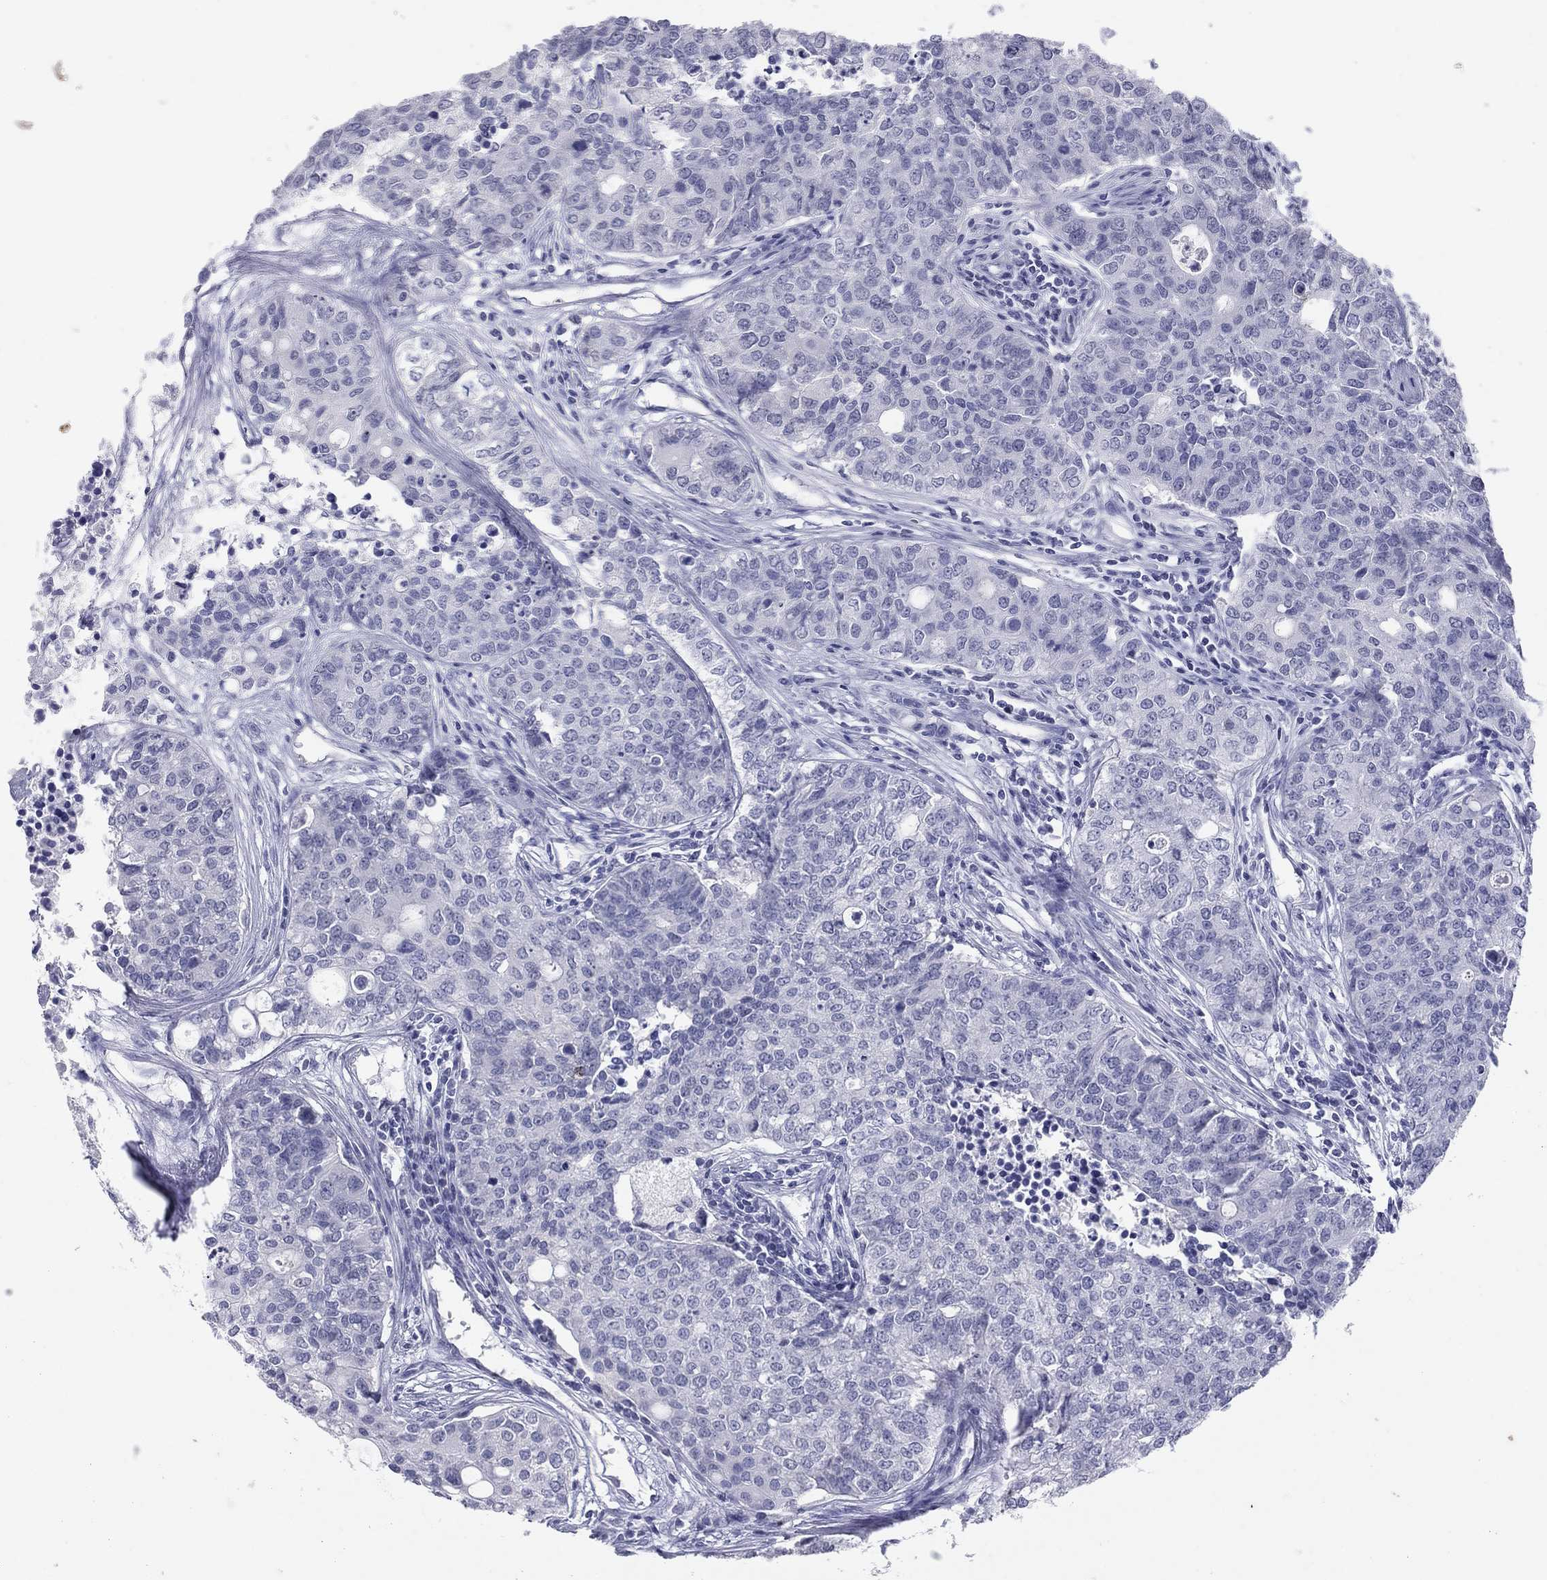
{"staining": {"intensity": "negative", "quantity": "none", "location": "none"}, "tissue": "carcinoid", "cell_type": "Tumor cells", "image_type": "cancer", "snomed": [{"axis": "morphology", "description": "Carcinoid, malignant, NOS"}, {"axis": "topography", "description": "Colon"}], "caption": "Immunohistochemical staining of carcinoid exhibits no significant staining in tumor cells.", "gene": "KRT75", "patient": {"sex": "male", "age": 81}}